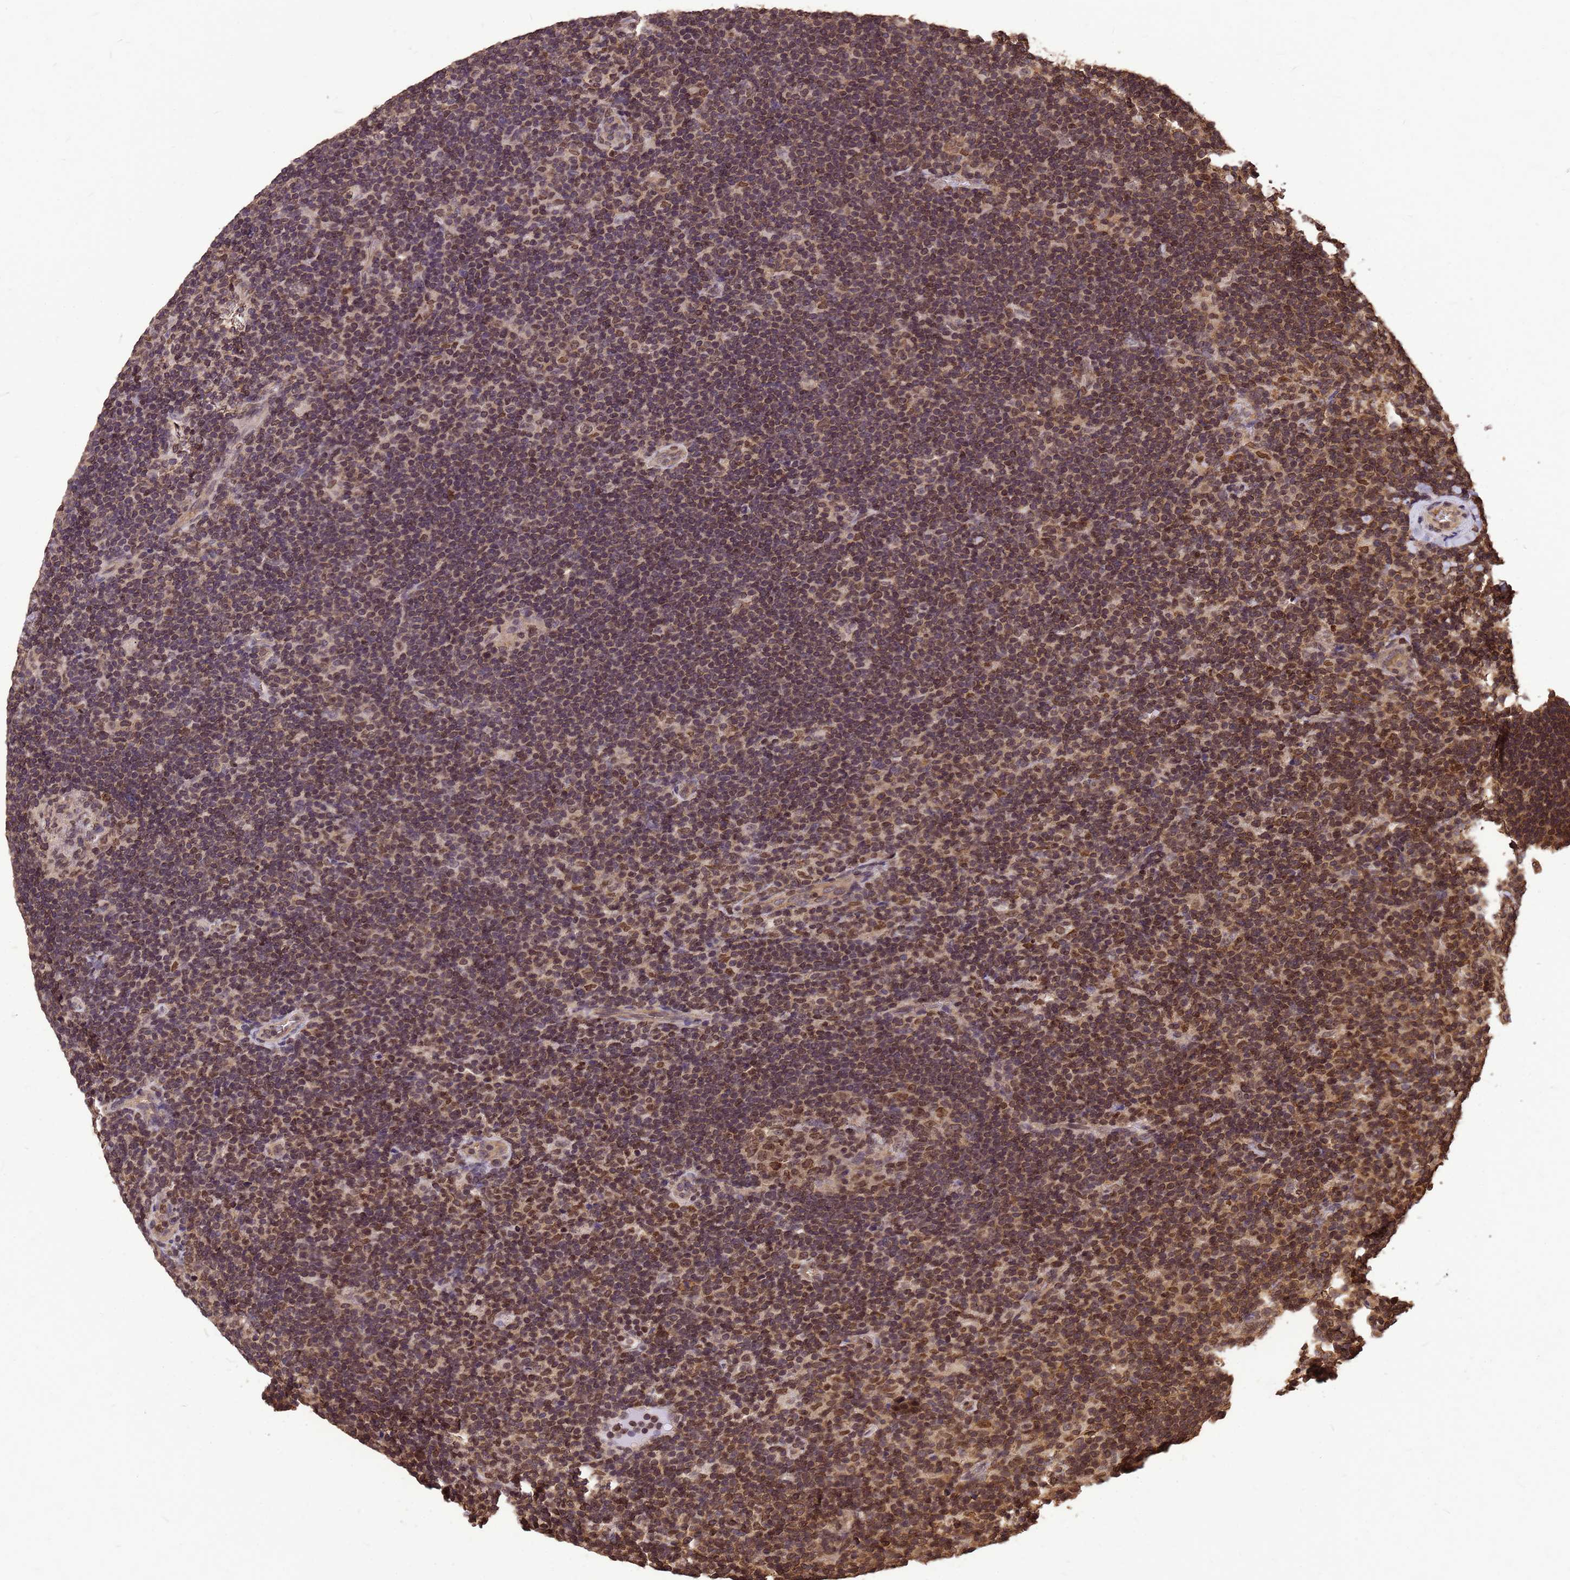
{"staining": {"intensity": "weak", "quantity": ">75%", "location": "nuclear"}, "tissue": "lymphoma", "cell_type": "Tumor cells", "image_type": "cancer", "snomed": [{"axis": "morphology", "description": "Hodgkin's disease, NOS"}, {"axis": "topography", "description": "Lymph node"}], "caption": "Hodgkin's disease tissue reveals weak nuclear positivity in about >75% of tumor cells", "gene": "C1orf35", "patient": {"sex": "female", "age": 57}}